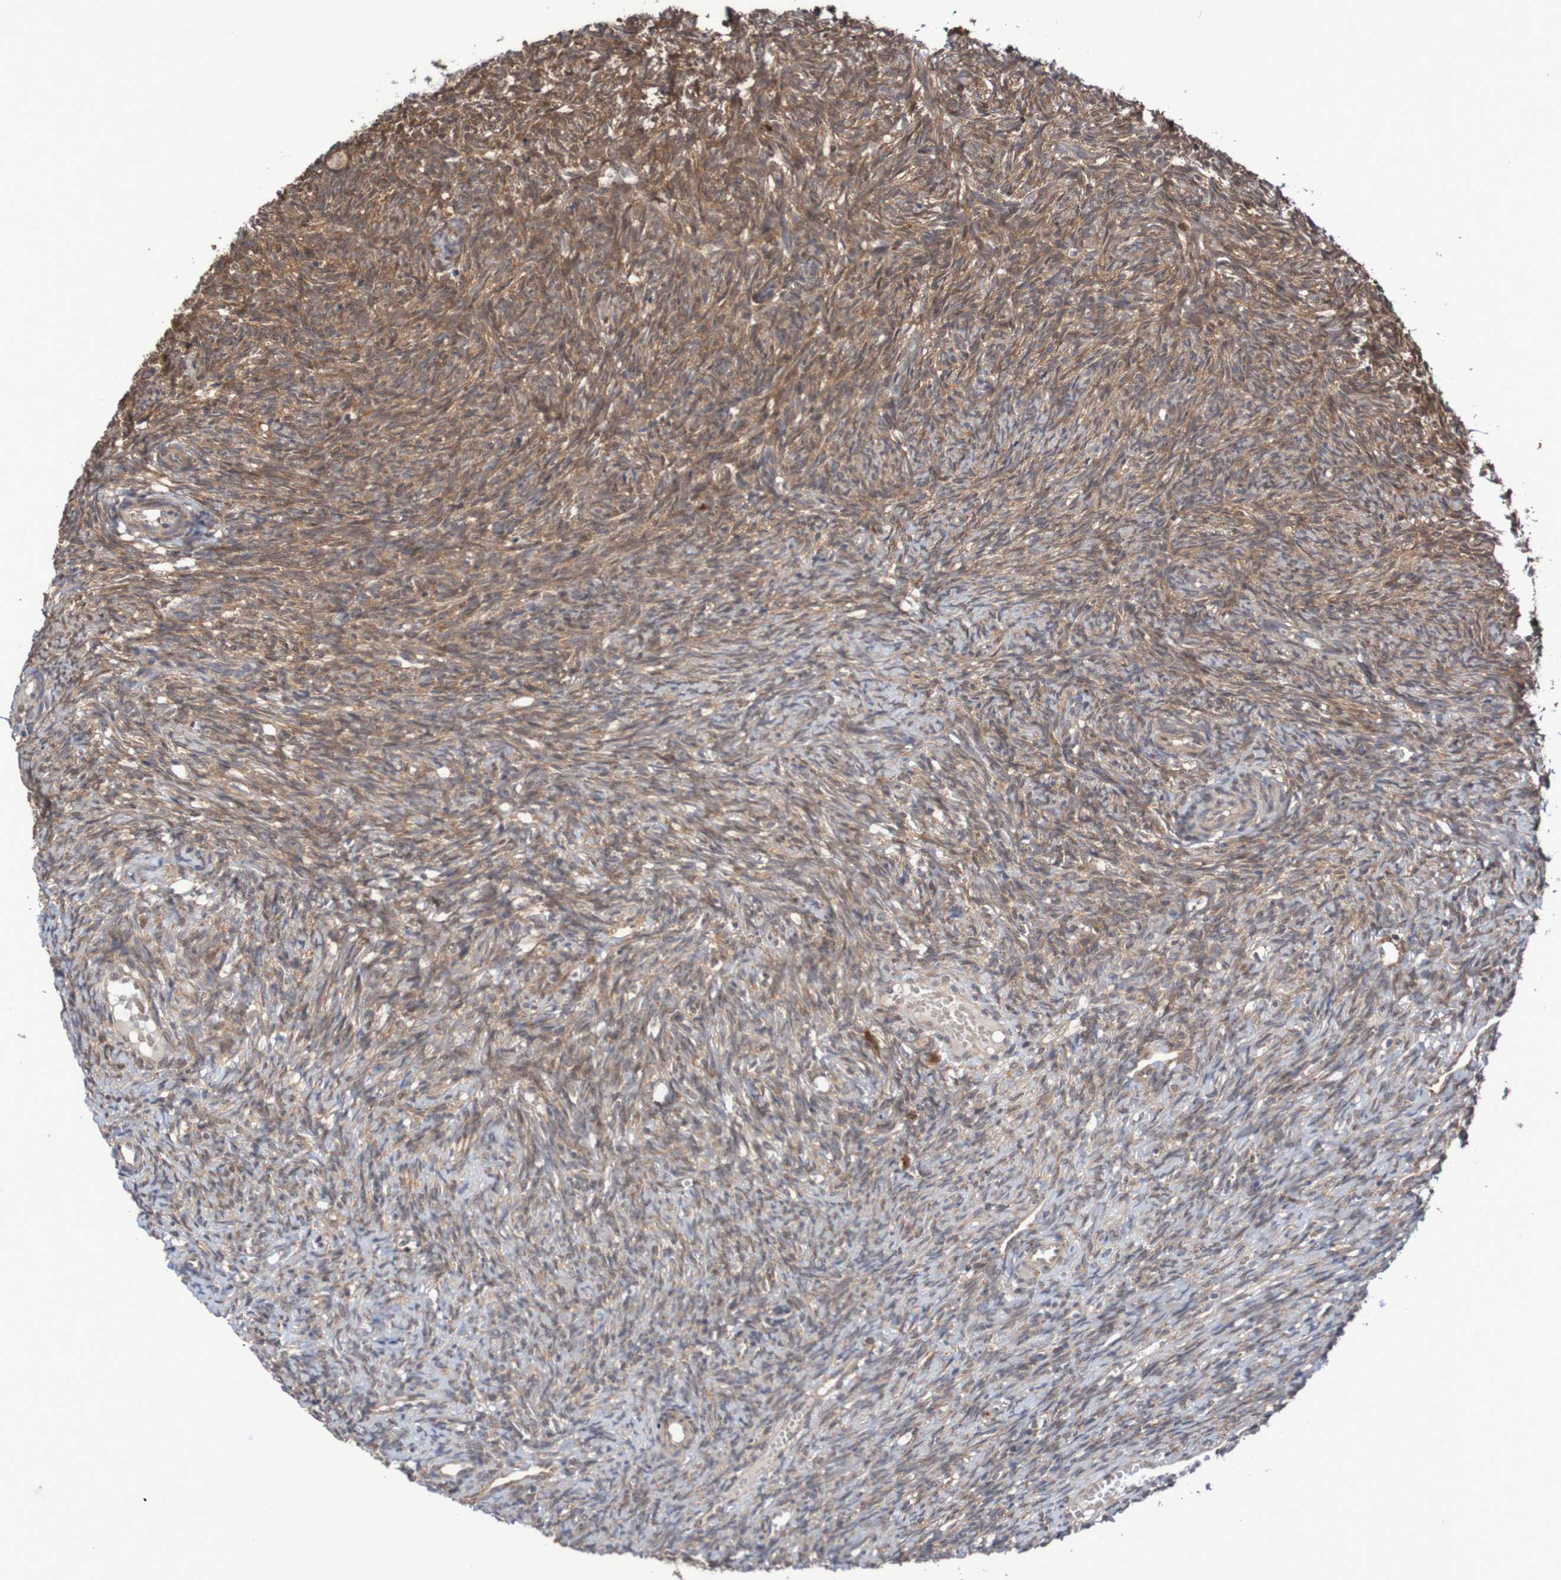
{"staining": {"intensity": "moderate", "quantity": ">75%", "location": "cytoplasmic/membranous"}, "tissue": "ovary", "cell_type": "Follicle cells", "image_type": "normal", "snomed": [{"axis": "morphology", "description": "Normal tissue, NOS"}, {"axis": "topography", "description": "Ovary"}], "caption": "The image reveals immunohistochemical staining of benign ovary. There is moderate cytoplasmic/membranous positivity is appreciated in about >75% of follicle cells.", "gene": "PHPT1", "patient": {"sex": "female", "age": 41}}